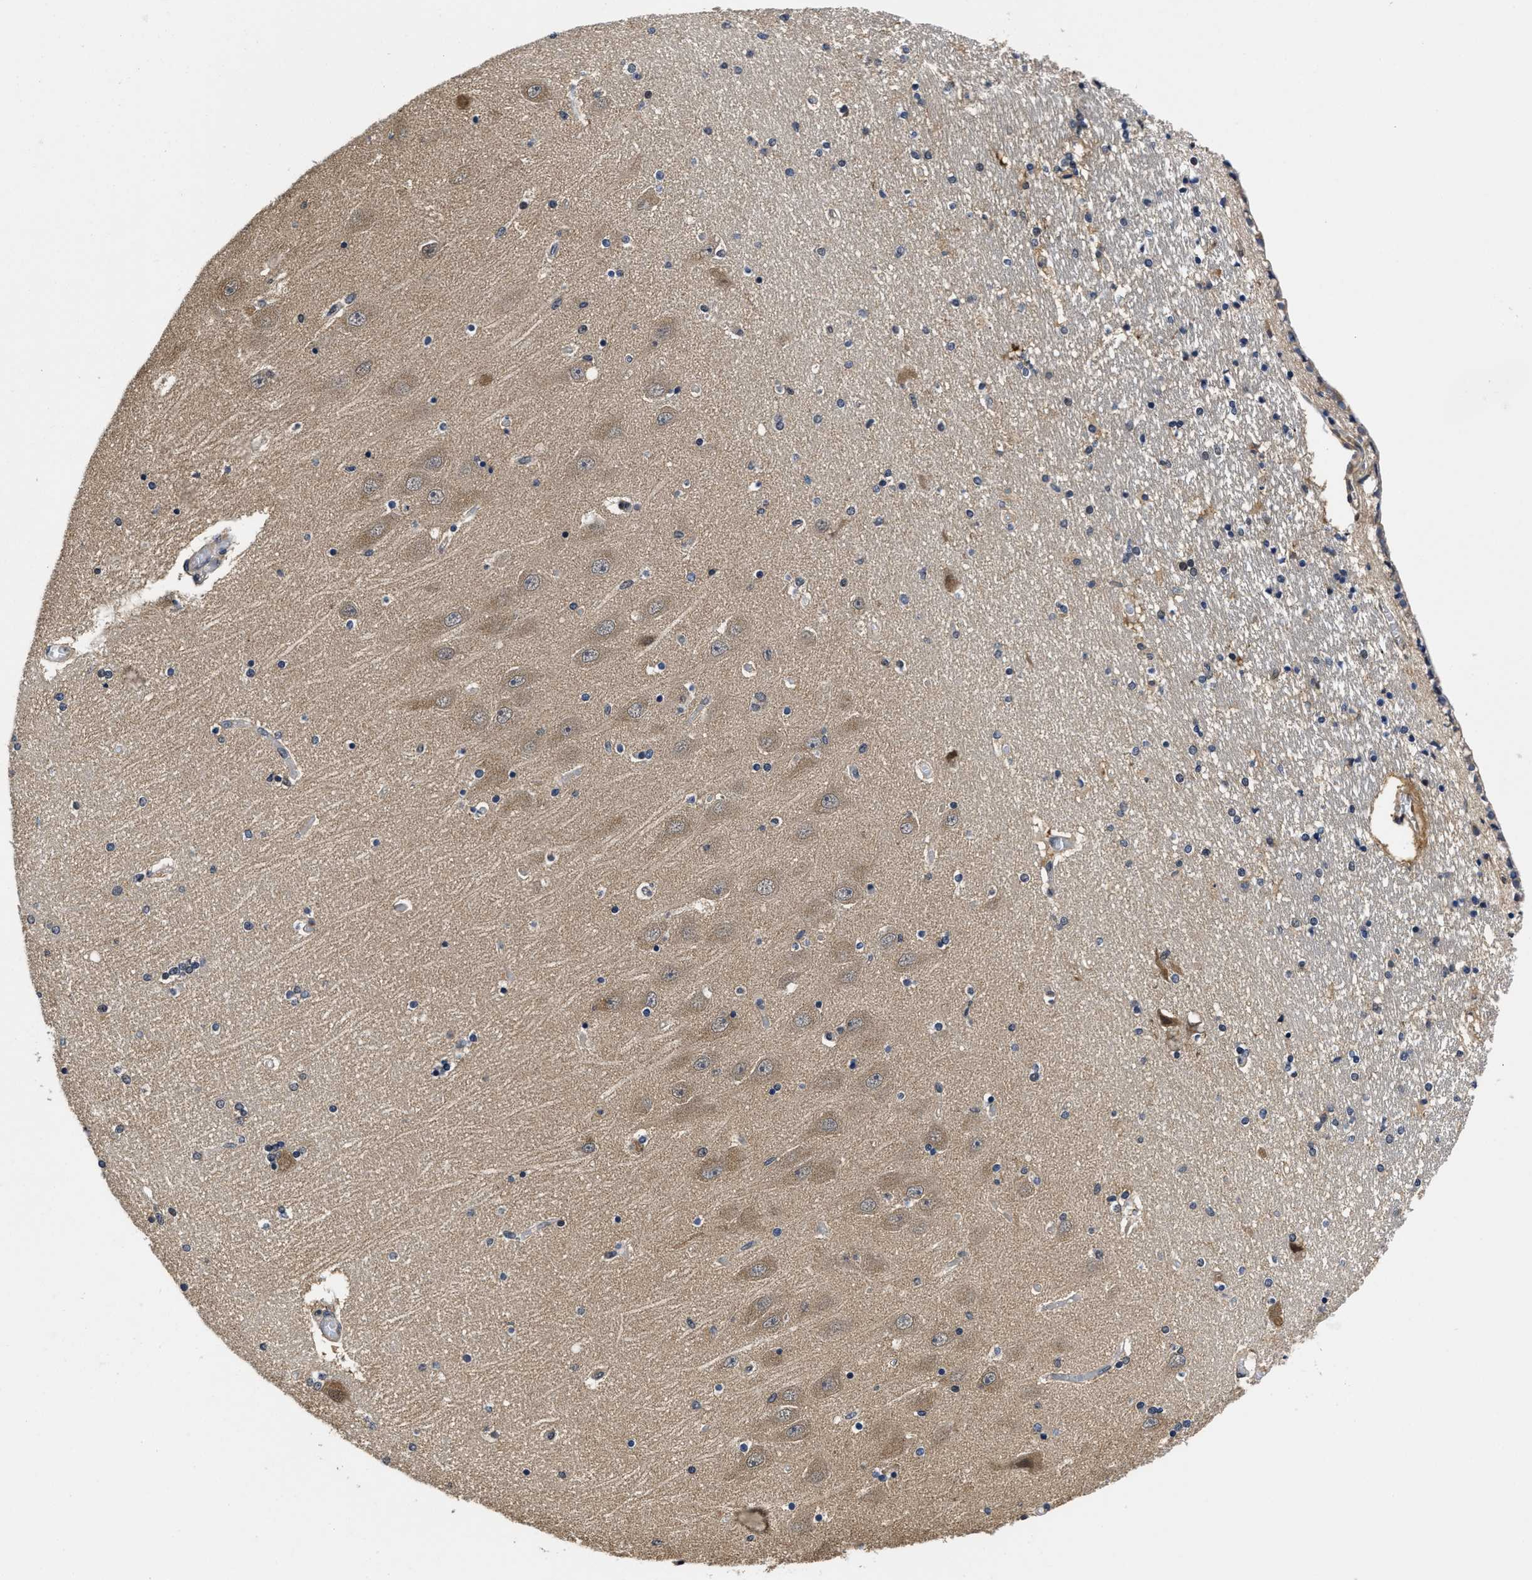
{"staining": {"intensity": "moderate", "quantity": "<25%", "location": "cytoplasmic/membranous"}, "tissue": "hippocampus", "cell_type": "Glial cells", "image_type": "normal", "snomed": [{"axis": "morphology", "description": "Normal tissue, NOS"}, {"axis": "topography", "description": "Hippocampus"}], "caption": "Moderate cytoplasmic/membranous expression is identified in approximately <25% of glial cells in unremarkable hippocampus.", "gene": "MCOLN2", "patient": {"sex": "female", "age": 54}}